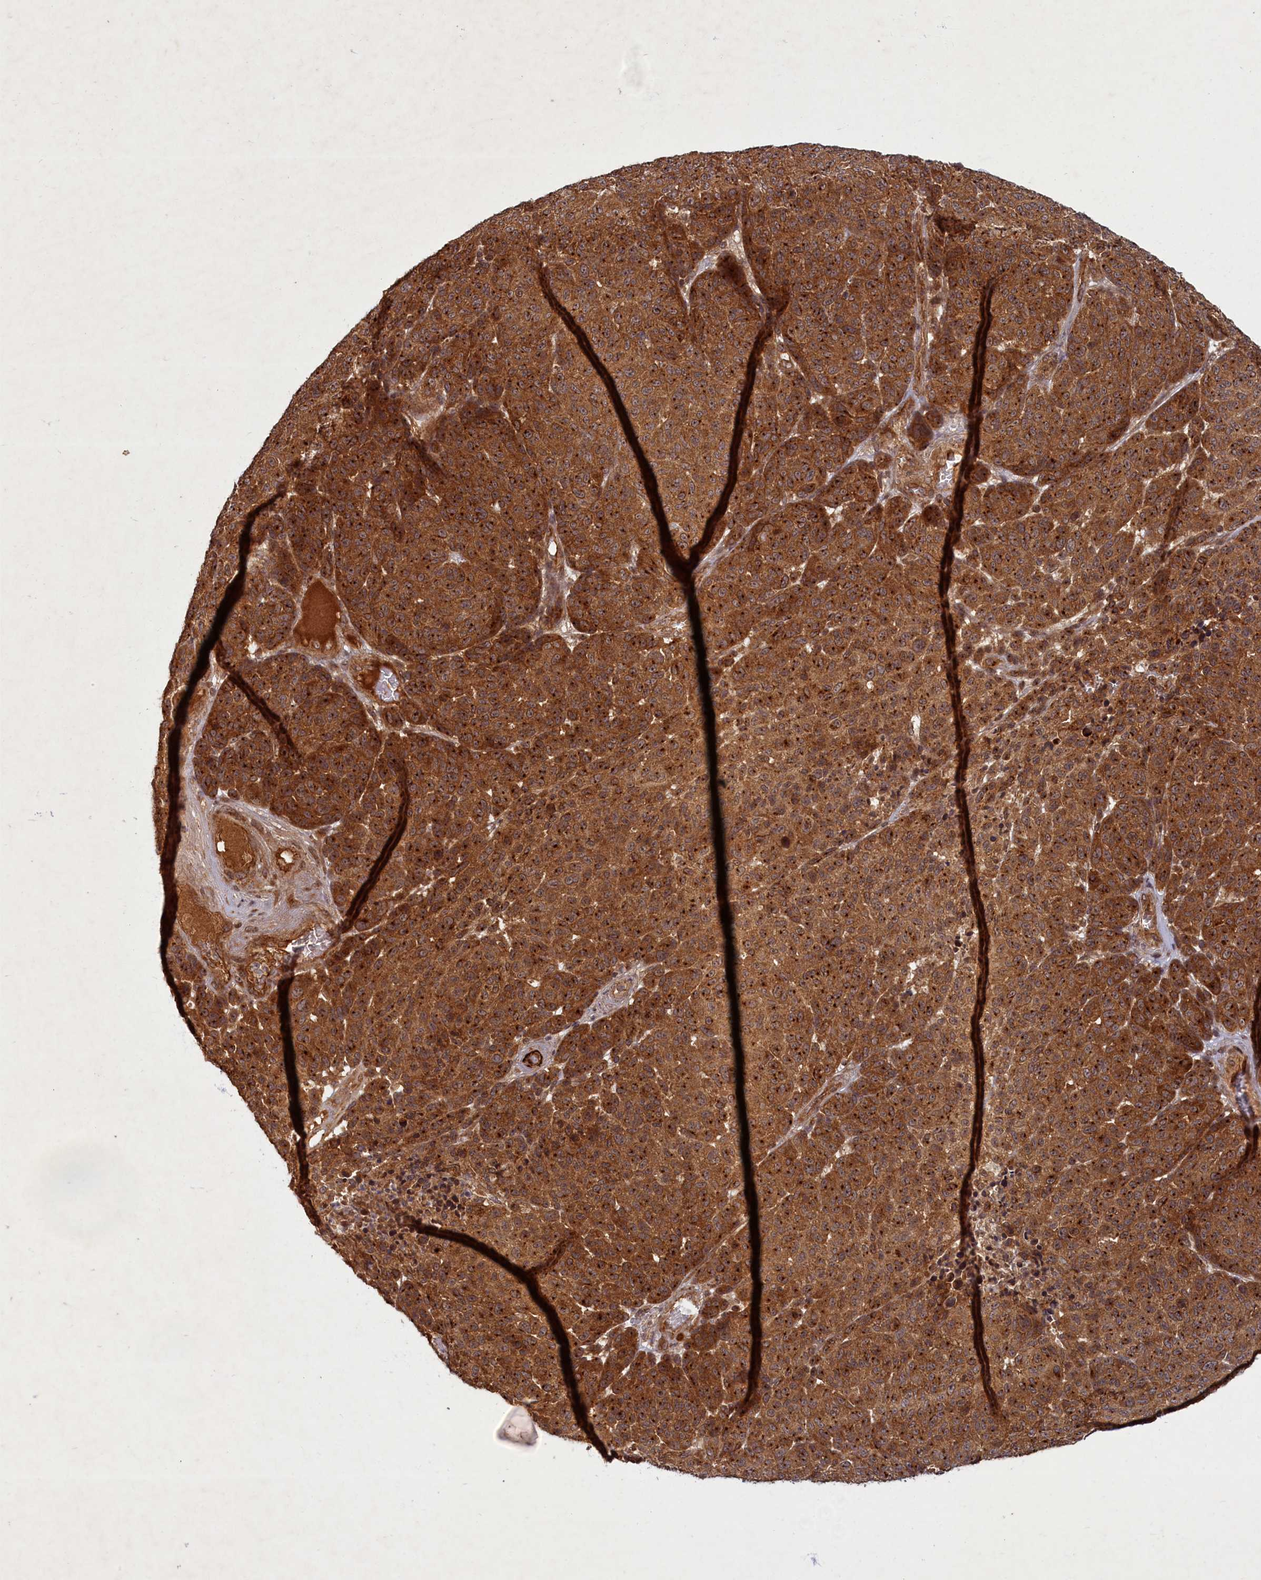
{"staining": {"intensity": "strong", "quantity": ">75%", "location": "cytoplasmic/membranous"}, "tissue": "melanoma", "cell_type": "Tumor cells", "image_type": "cancer", "snomed": [{"axis": "morphology", "description": "Malignant melanoma, NOS"}, {"axis": "topography", "description": "Skin"}], "caption": "Human melanoma stained for a protein (brown) demonstrates strong cytoplasmic/membranous positive expression in approximately >75% of tumor cells.", "gene": "BICD1", "patient": {"sex": "male", "age": 49}}